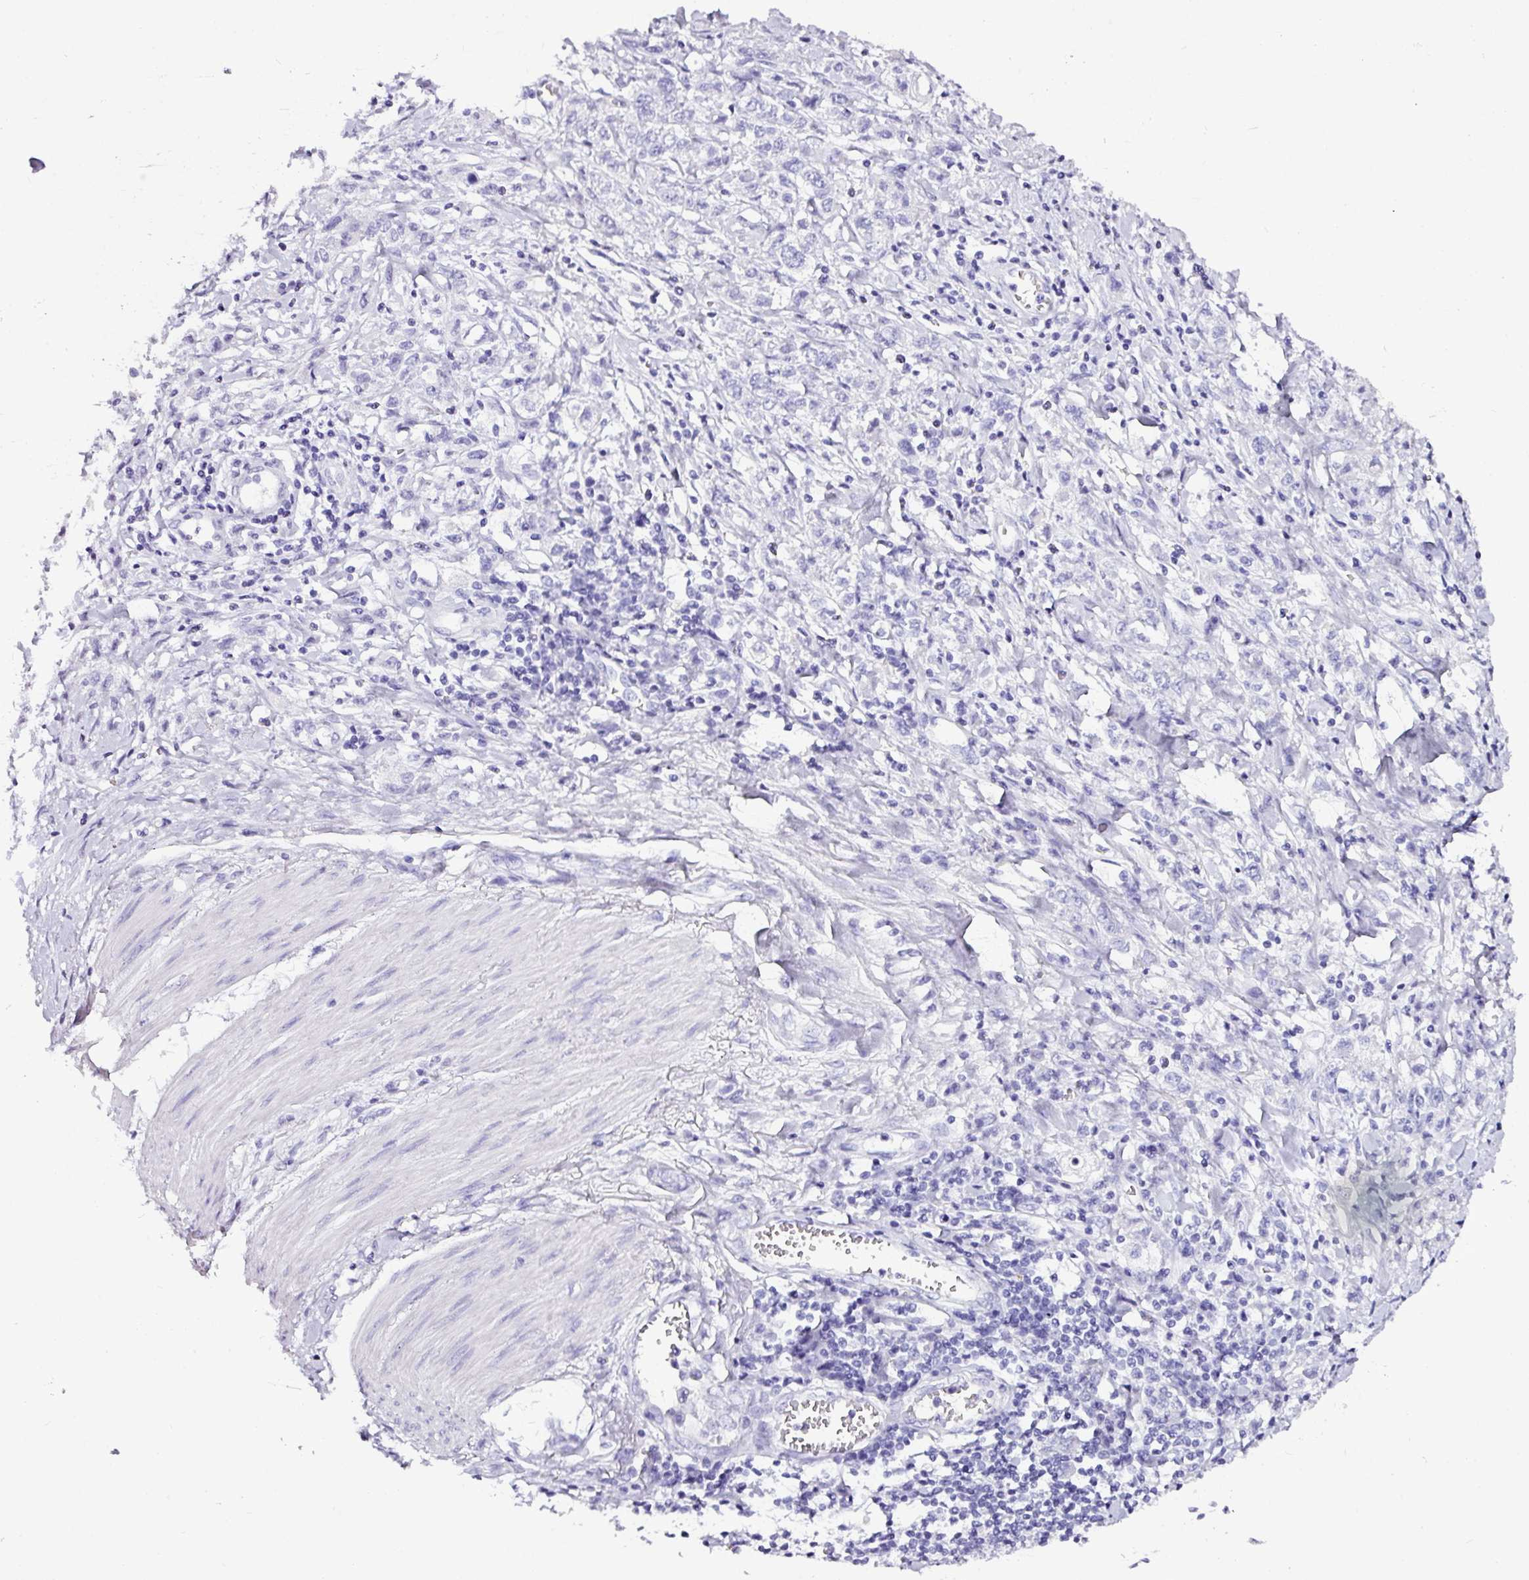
{"staining": {"intensity": "negative", "quantity": "none", "location": "none"}, "tissue": "stomach cancer", "cell_type": "Tumor cells", "image_type": "cancer", "snomed": [{"axis": "morphology", "description": "Adenocarcinoma, NOS"}, {"axis": "topography", "description": "Stomach"}], "caption": "DAB immunohistochemical staining of stomach cancer (adenocarcinoma) displays no significant positivity in tumor cells.", "gene": "NAPSA", "patient": {"sex": "female", "age": 76}}